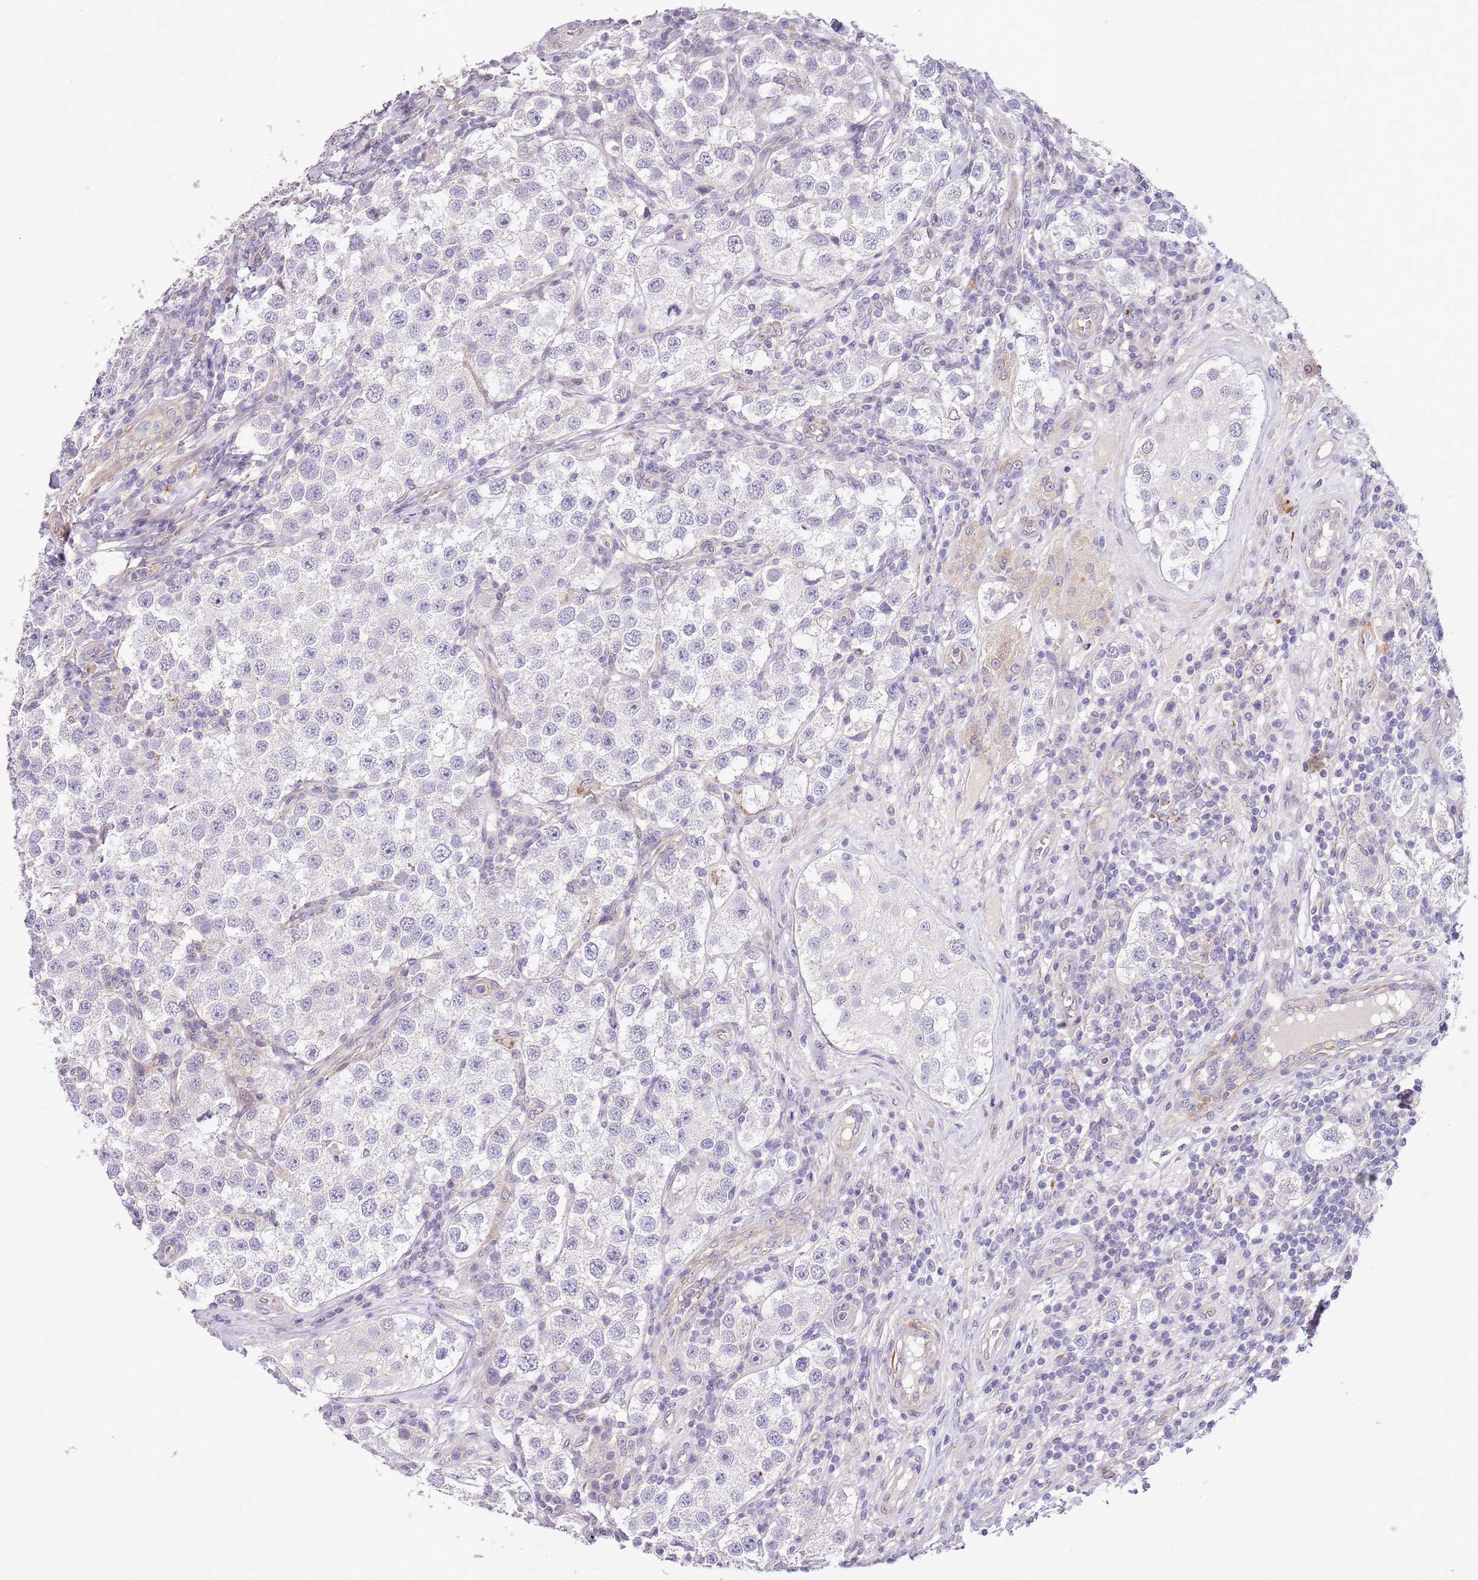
{"staining": {"intensity": "negative", "quantity": "none", "location": "none"}, "tissue": "testis cancer", "cell_type": "Tumor cells", "image_type": "cancer", "snomed": [{"axis": "morphology", "description": "Seminoma, NOS"}, {"axis": "topography", "description": "Testis"}], "caption": "Histopathology image shows no significant protein staining in tumor cells of seminoma (testis).", "gene": "ZNF658", "patient": {"sex": "male", "age": 37}}